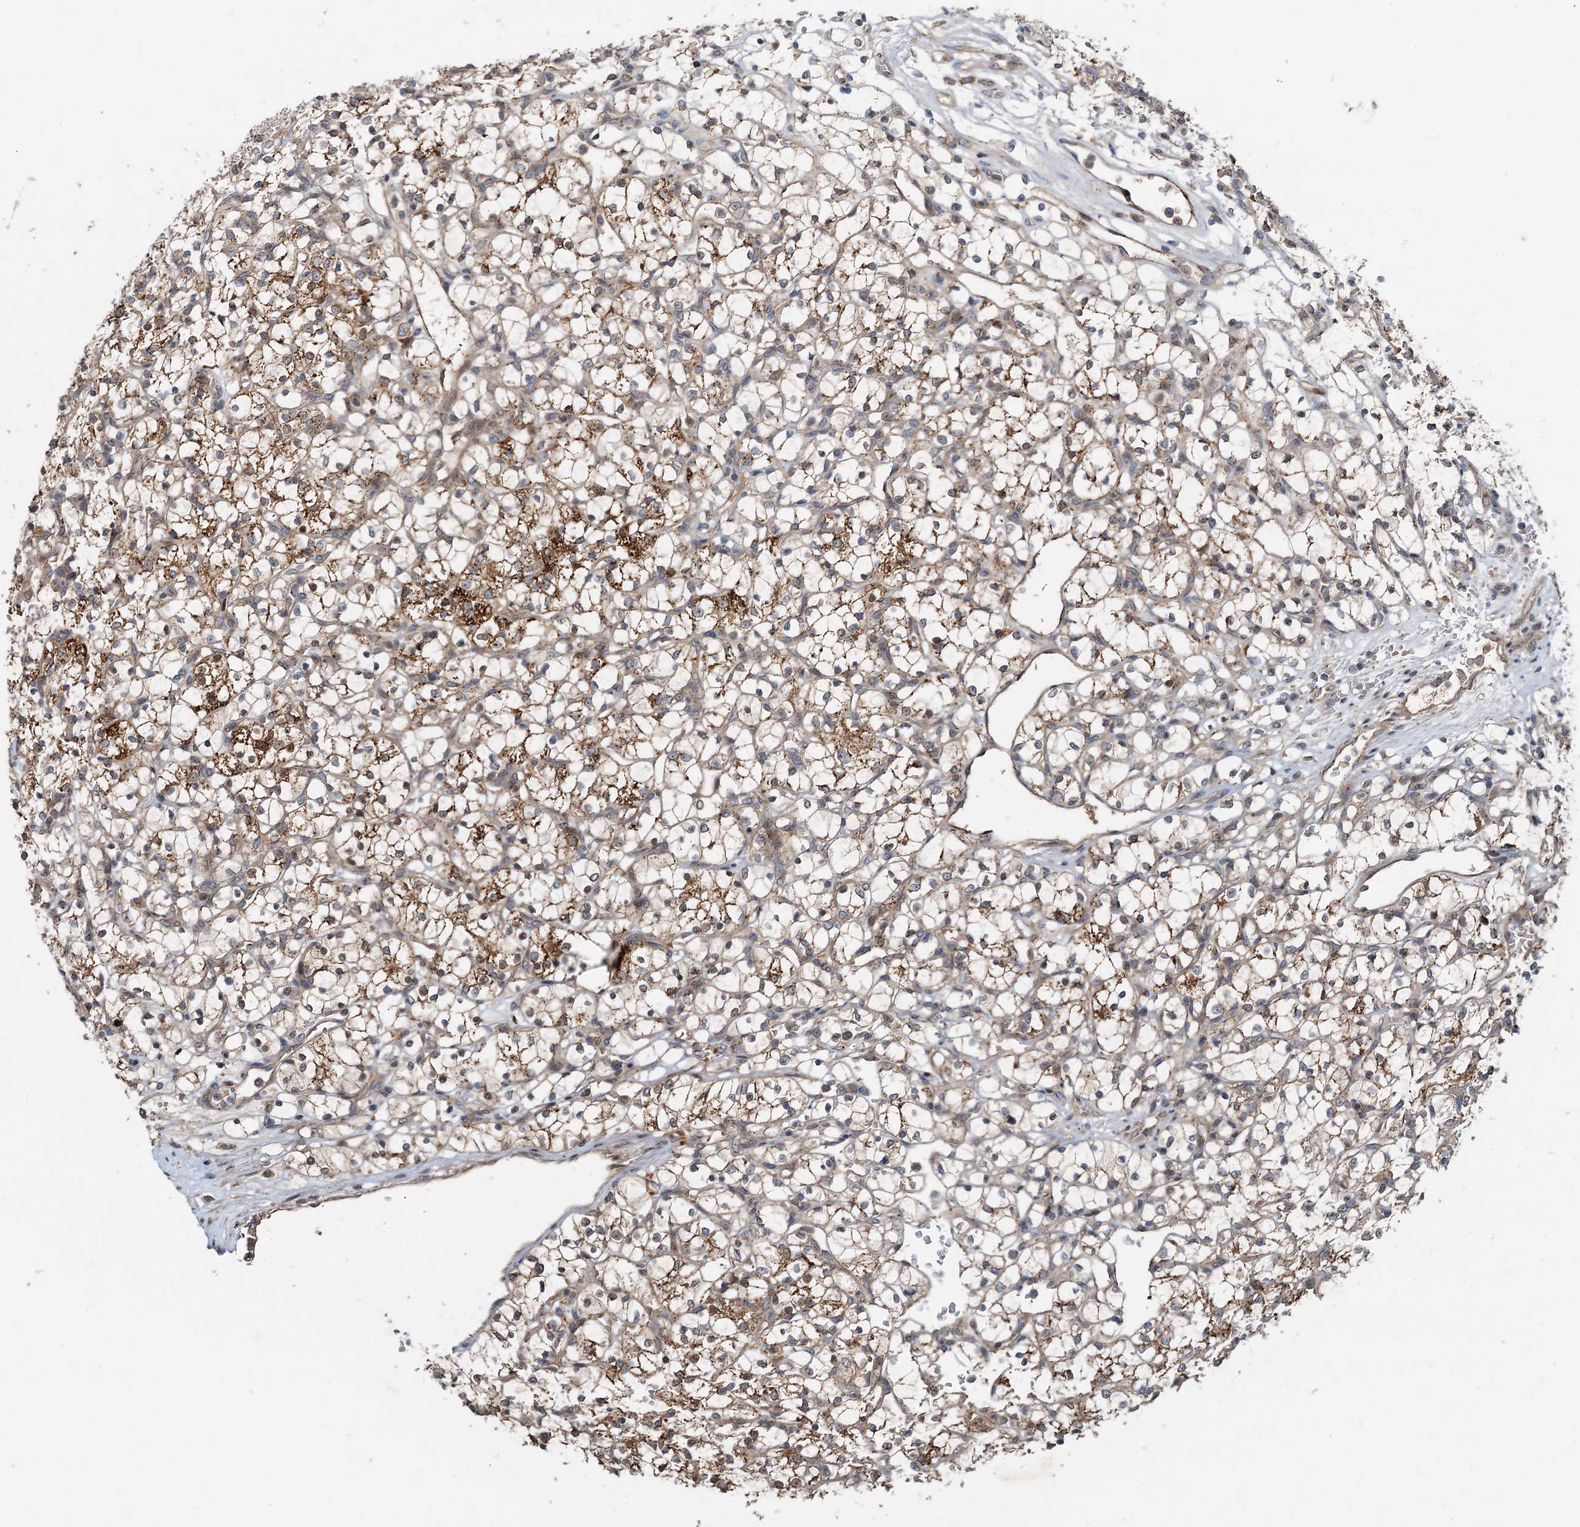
{"staining": {"intensity": "strong", "quantity": "25%-75%", "location": "cytoplasmic/membranous"}, "tissue": "renal cancer", "cell_type": "Tumor cells", "image_type": "cancer", "snomed": [{"axis": "morphology", "description": "Adenocarcinoma, NOS"}, {"axis": "topography", "description": "Kidney"}], "caption": "An IHC image of neoplastic tissue is shown. Protein staining in brown highlights strong cytoplasmic/membranous positivity in renal adenocarcinoma within tumor cells. The staining was performed using DAB to visualize the protein expression in brown, while the nuclei were stained in blue with hematoxylin (Magnification: 20x).", "gene": "CEP68", "patient": {"sex": "female", "age": 69}}